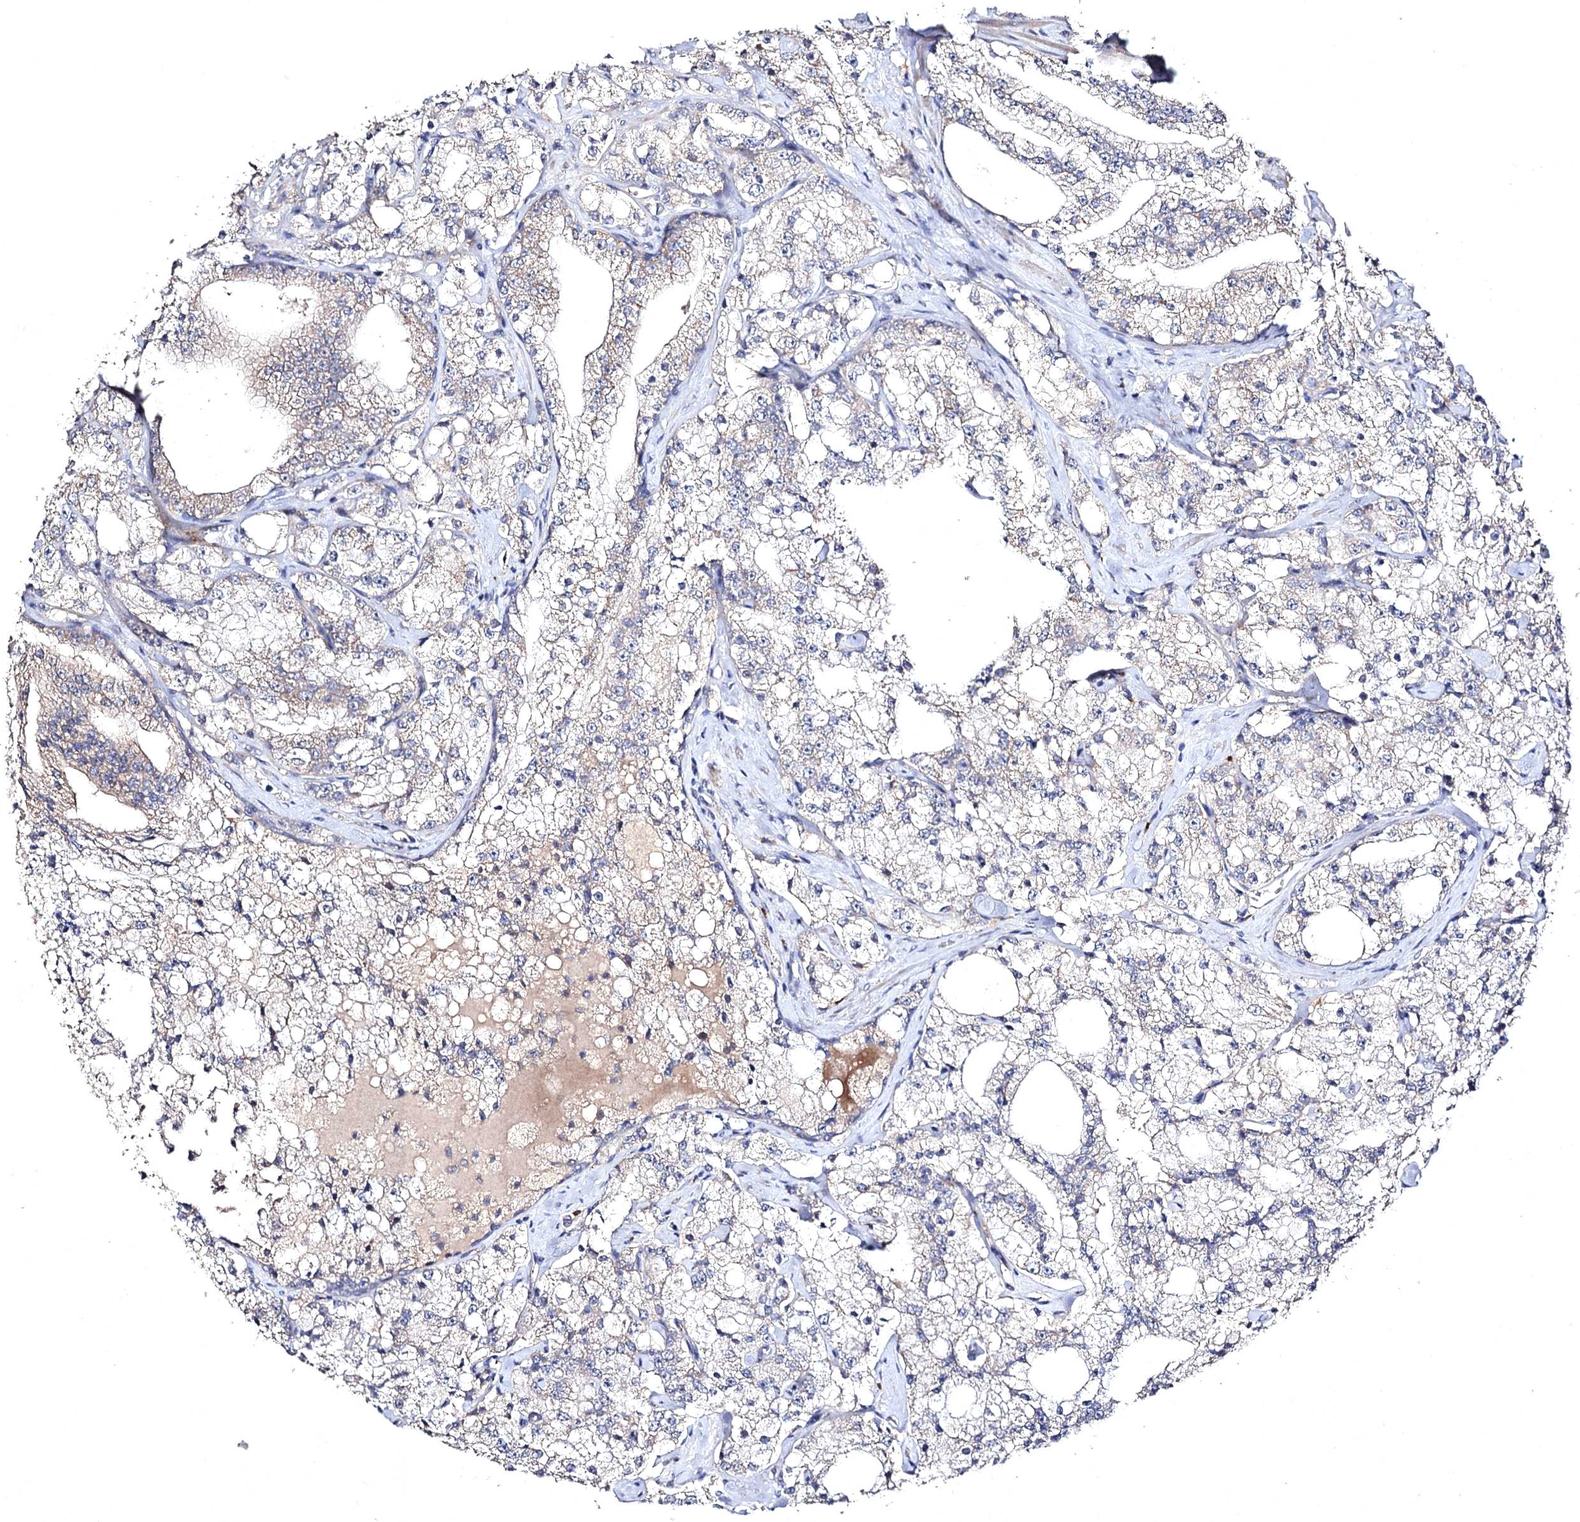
{"staining": {"intensity": "negative", "quantity": "none", "location": "none"}, "tissue": "prostate cancer", "cell_type": "Tumor cells", "image_type": "cancer", "snomed": [{"axis": "morphology", "description": "Adenocarcinoma, High grade"}, {"axis": "topography", "description": "Prostate"}], "caption": "Immunohistochemistry (IHC) photomicrograph of neoplastic tissue: human prostate cancer stained with DAB (3,3'-diaminobenzidine) reveals no significant protein staining in tumor cells.", "gene": "SEMA4G", "patient": {"sex": "male", "age": 64}}